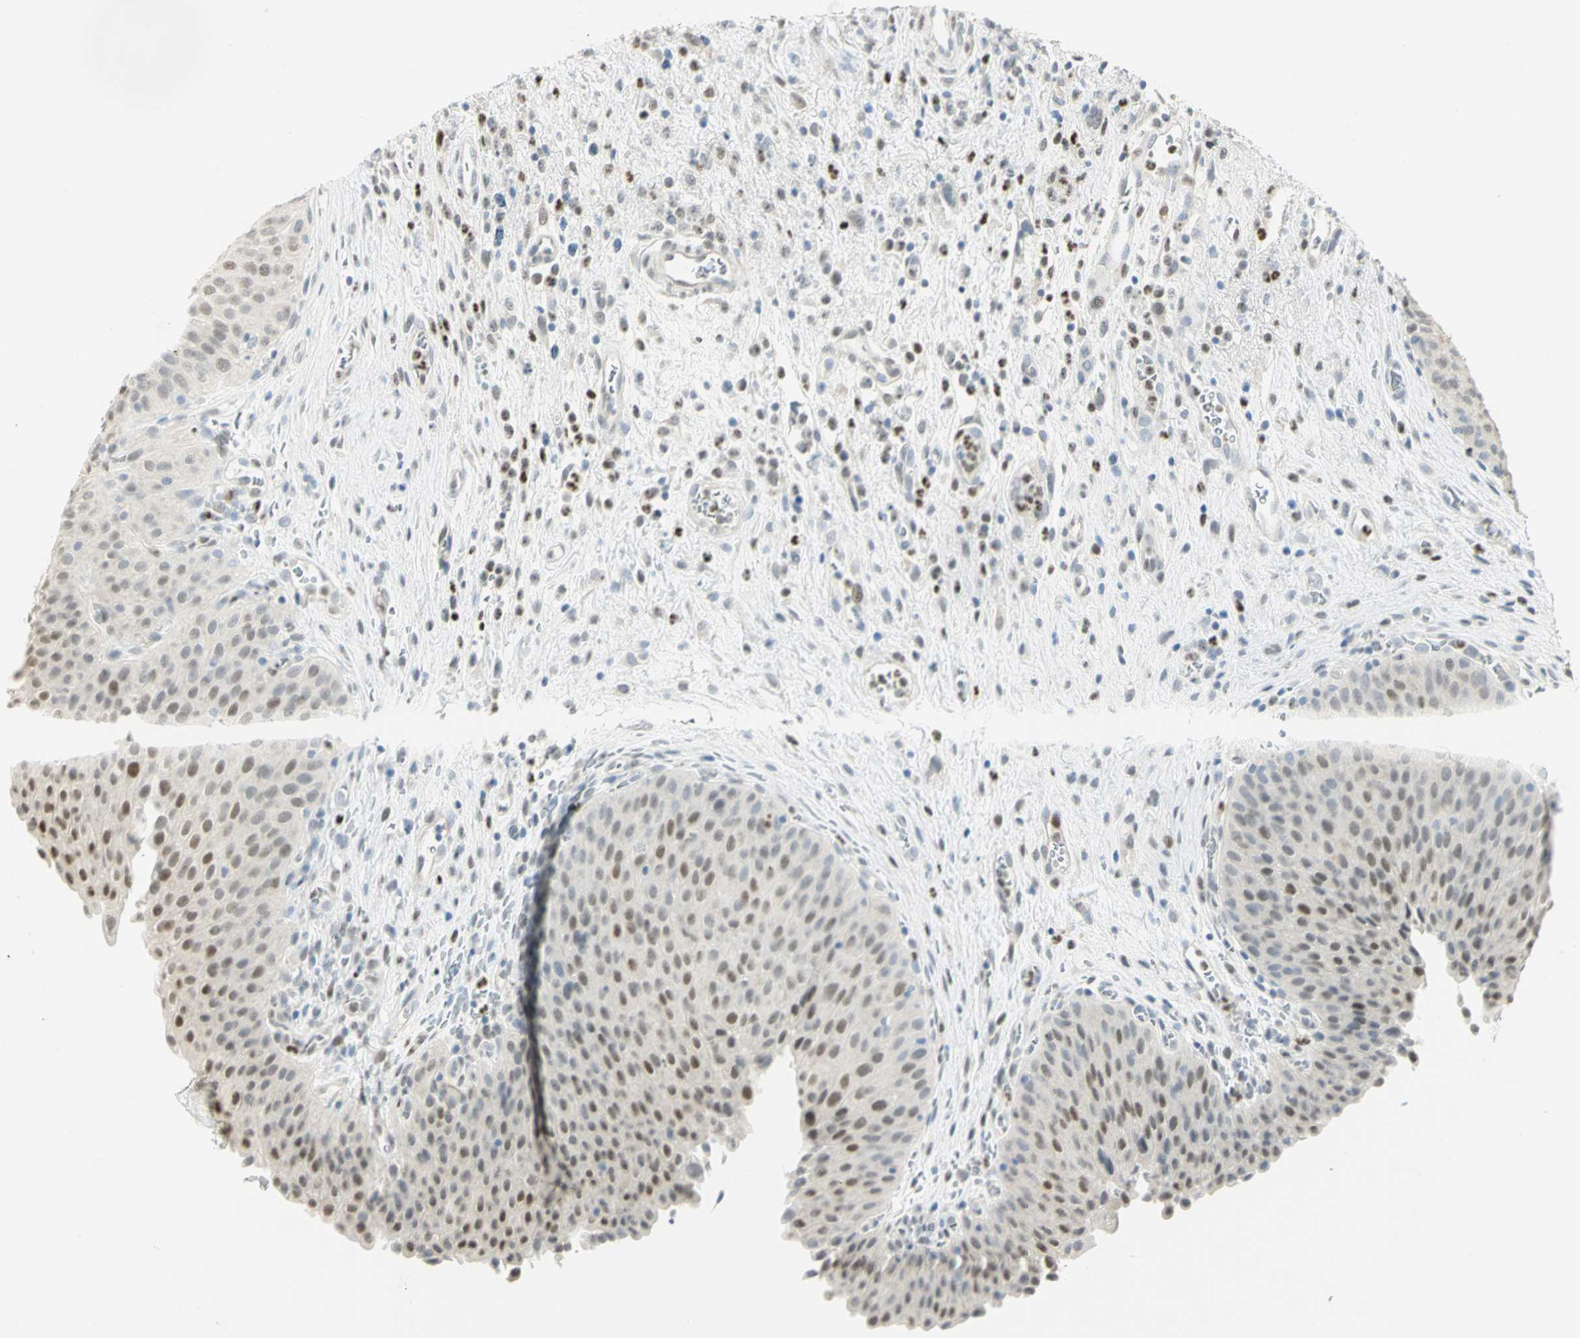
{"staining": {"intensity": "moderate", "quantity": "25%-75%", "location": "nuclear"}, "tissue": "urinary bladder", "cell_type": "Urothelial cells", "image_type": "normal", "snomed": [{"axis": "morphology", "description": "Normal tissue, NOS"}, {"axis": "morphology", "description": "Dysplasia, NOS"}, {"axis": "topography", "description": "Urinary bladder"}], "caption": "The micrograph reveals staining of benign urinary bladder, revealing moderate nuclear protein expression (brown color) within urothelial cells. Using DAB (3,3'-diaminobenzidine) (brown) and hematoxylin (blue) stains, captured at high magnification using brightfield microscopy.", "gene": "BCL6", "patient": {"sex": "male", "age": 35}}